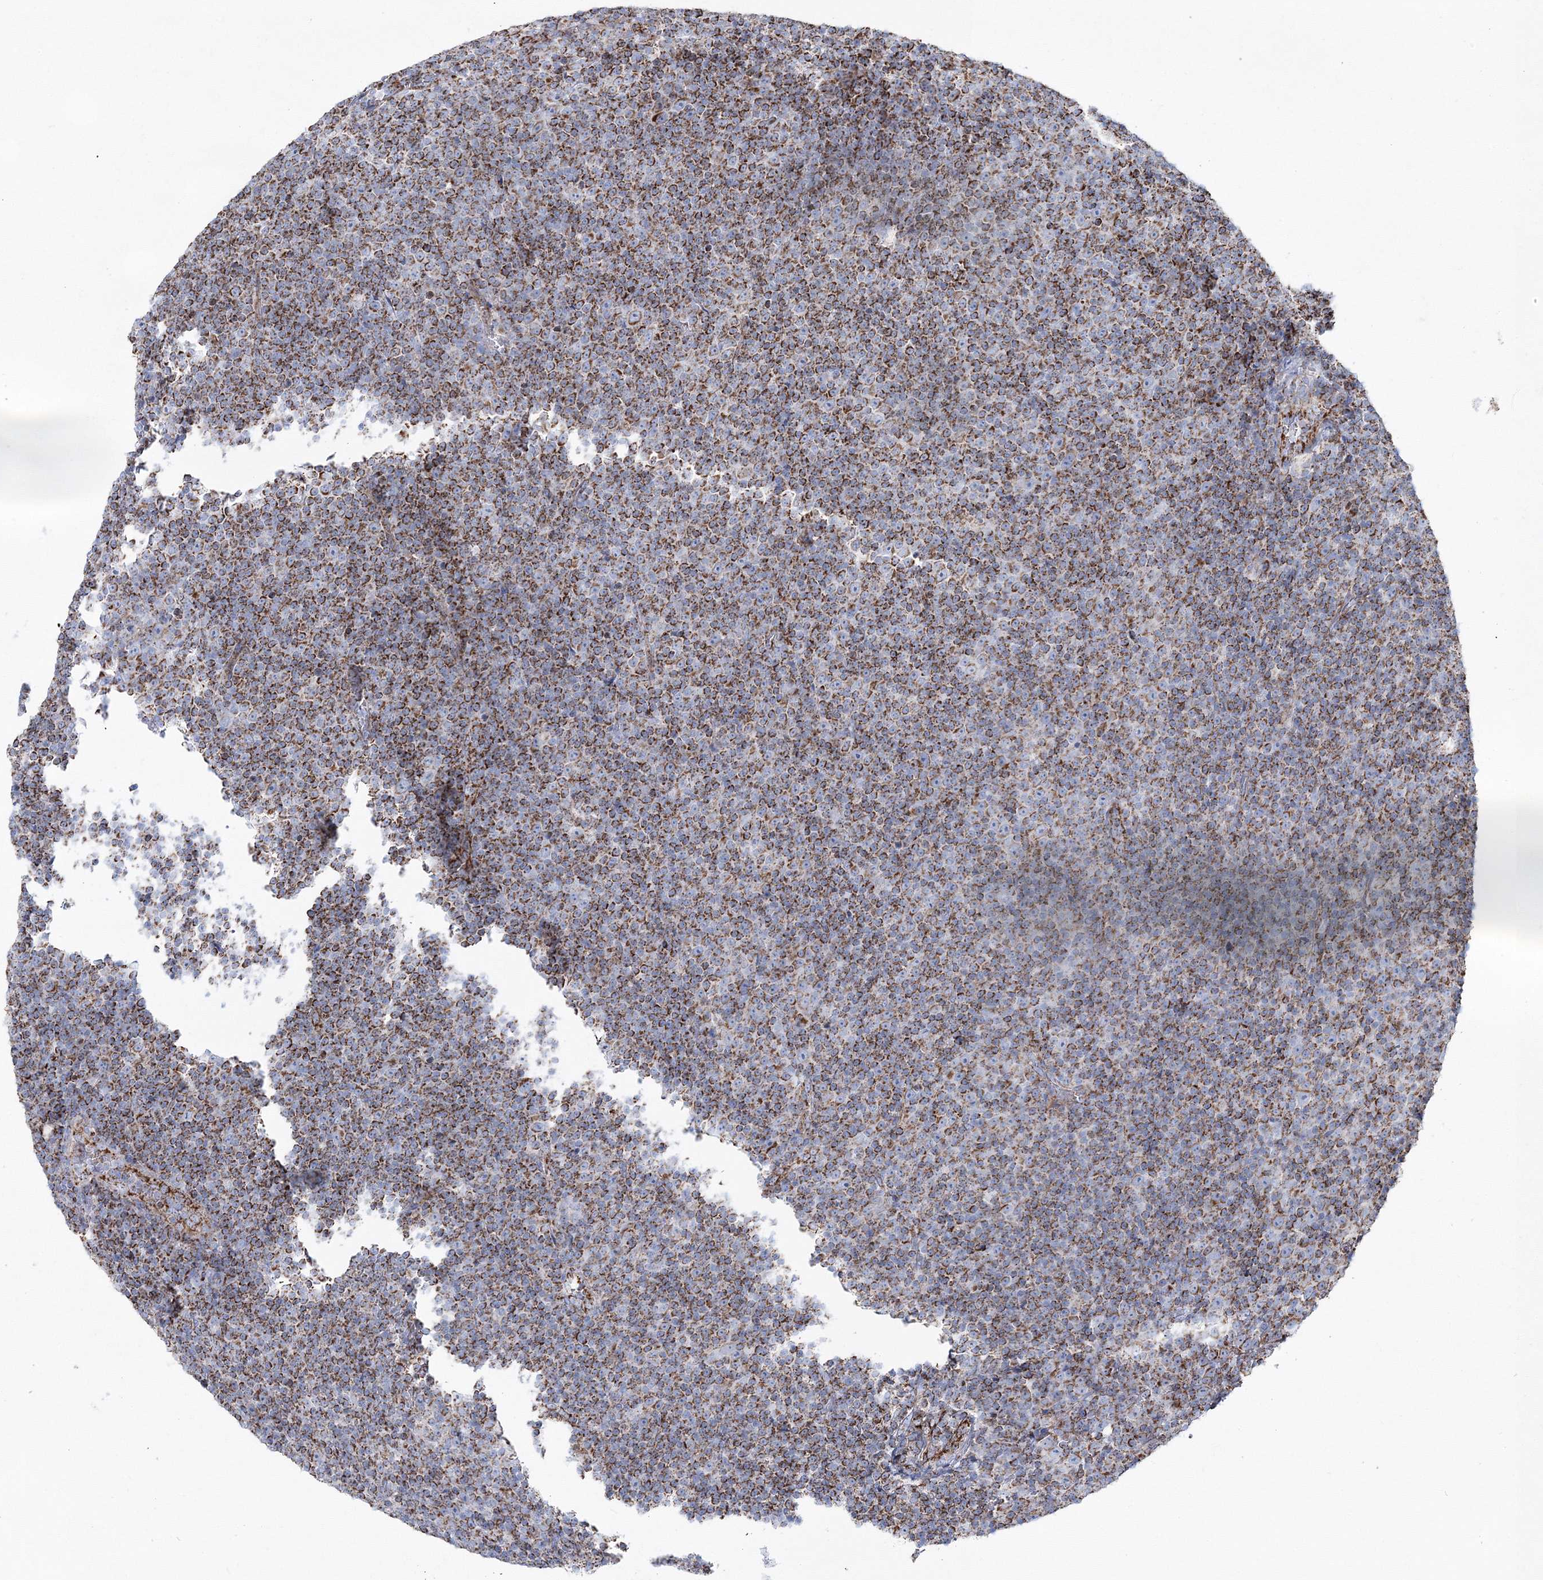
{"staining": {"intensity": "strong", "quantity": ">75%", "location": "cytoplasmic/membranous"}, "tissue": "lymphoma", "cell_type": "Tumor cells", "image_type": "cancer", "snomed": [{"axis": "morphology", "description": "Malignant lymphoma, non-Hodgkin's type, Low grade"}, {"axis": "topography", "description": "Lymph node"}], "caption": "Human low-grade malignant lymphoma, non-Hodgkin's type stained with a protein marker demonstrates strong staining in tumor cells.", "gene": "HIBCH", "patient": {"sex": "female", "age": 67}}